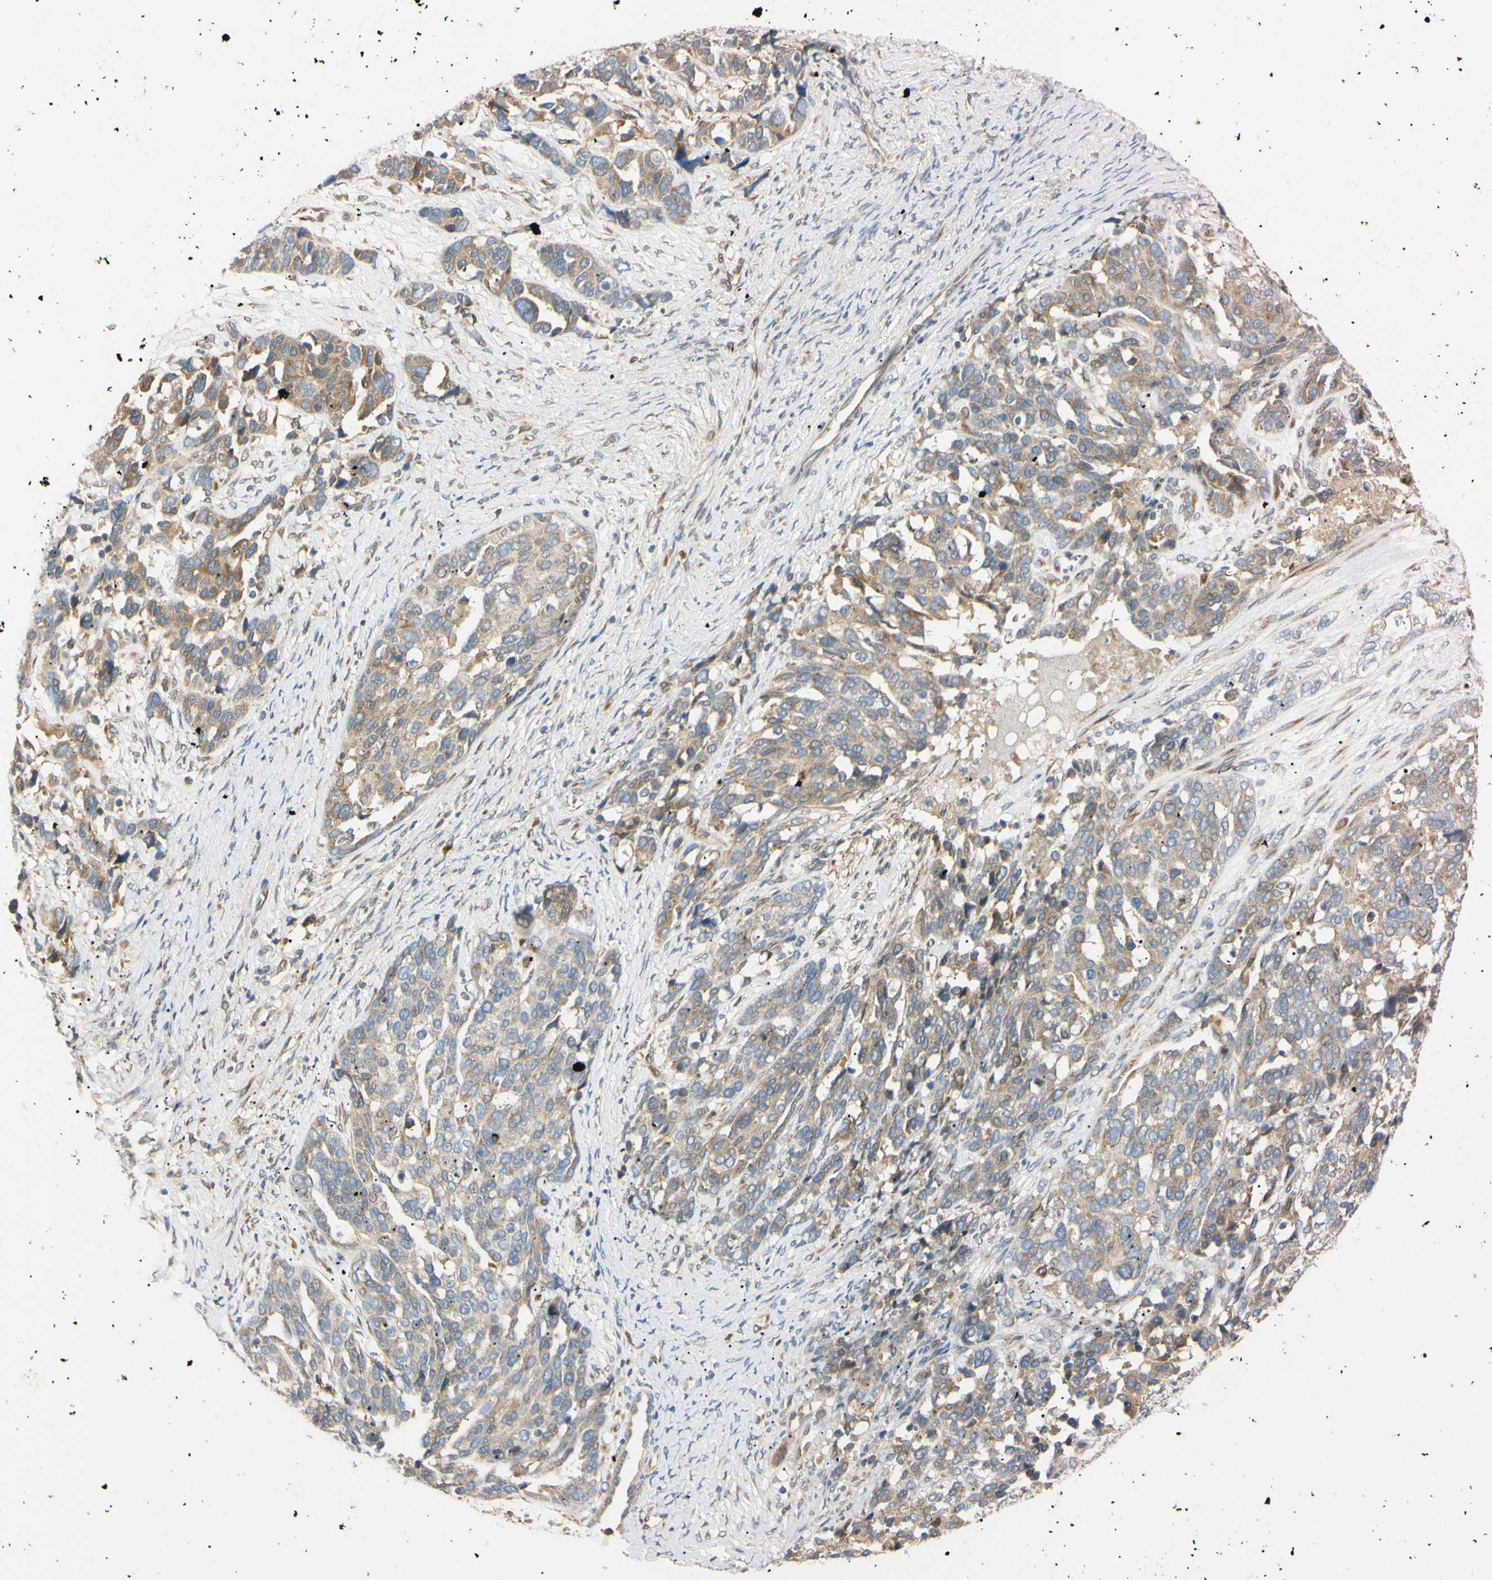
{"staining": {"intensity": "weak", "quantity": ">75%", "location": "cytoplasmic/membranous"}, "tissue": "ovarian cancer", "cell_type": "Tumor cells", "image_type": "cancer", "snomed": [{"axis": "morphology", "description": "Cystadenocarcinoma, serous, NOS"}, {"axis": "topography", "description": "Ovary"}], "caption": "About >75% of tumor cells in human ovarian cancer (serous cystadenocarcinoma) reveal weak cytoplasmic/membranous protein staining as visualized by brown immunohistochemical staining.", "gene": "IER3IP1", "patient": {"sex": "female", "age": 44}}